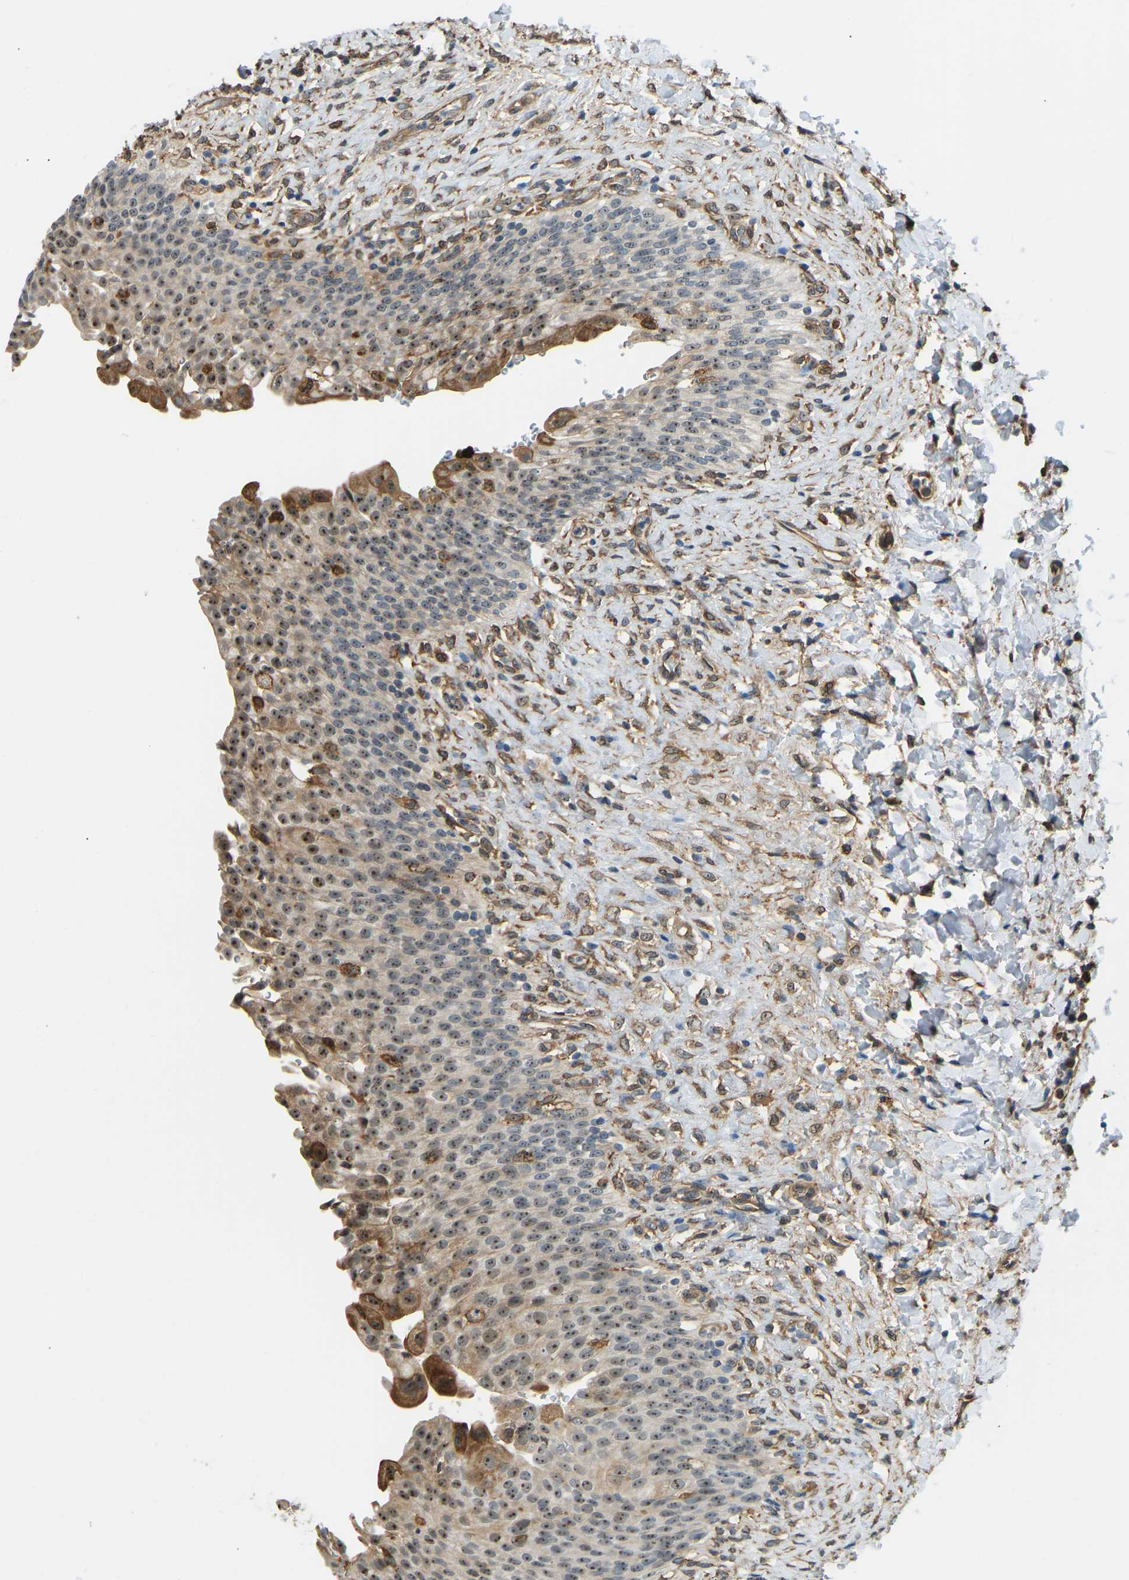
{"staining": {"intensity": "moderate", "quantity": ">75%", "location": "cytoplasmic/membranous,nuclear"}, "tissue": "urinary bladder", "cell_type": "Urothelial cells", "image_type": "normal", "snomed": [{"axis": "morphology", "description": "Urothelial carcinoma, High grade"}, {"axis": "topography", "description": "Urinary bladder"}], "caption": "This histopathology image displays immunohistochemistry (IHC) staining of normal urinary bladder, with medium moderate cytoplasmic/membranous,nuclear expression in about >75% of urothelial cells.", "gene": "OS9", "patient": {"sex": "male", "age": 46}}